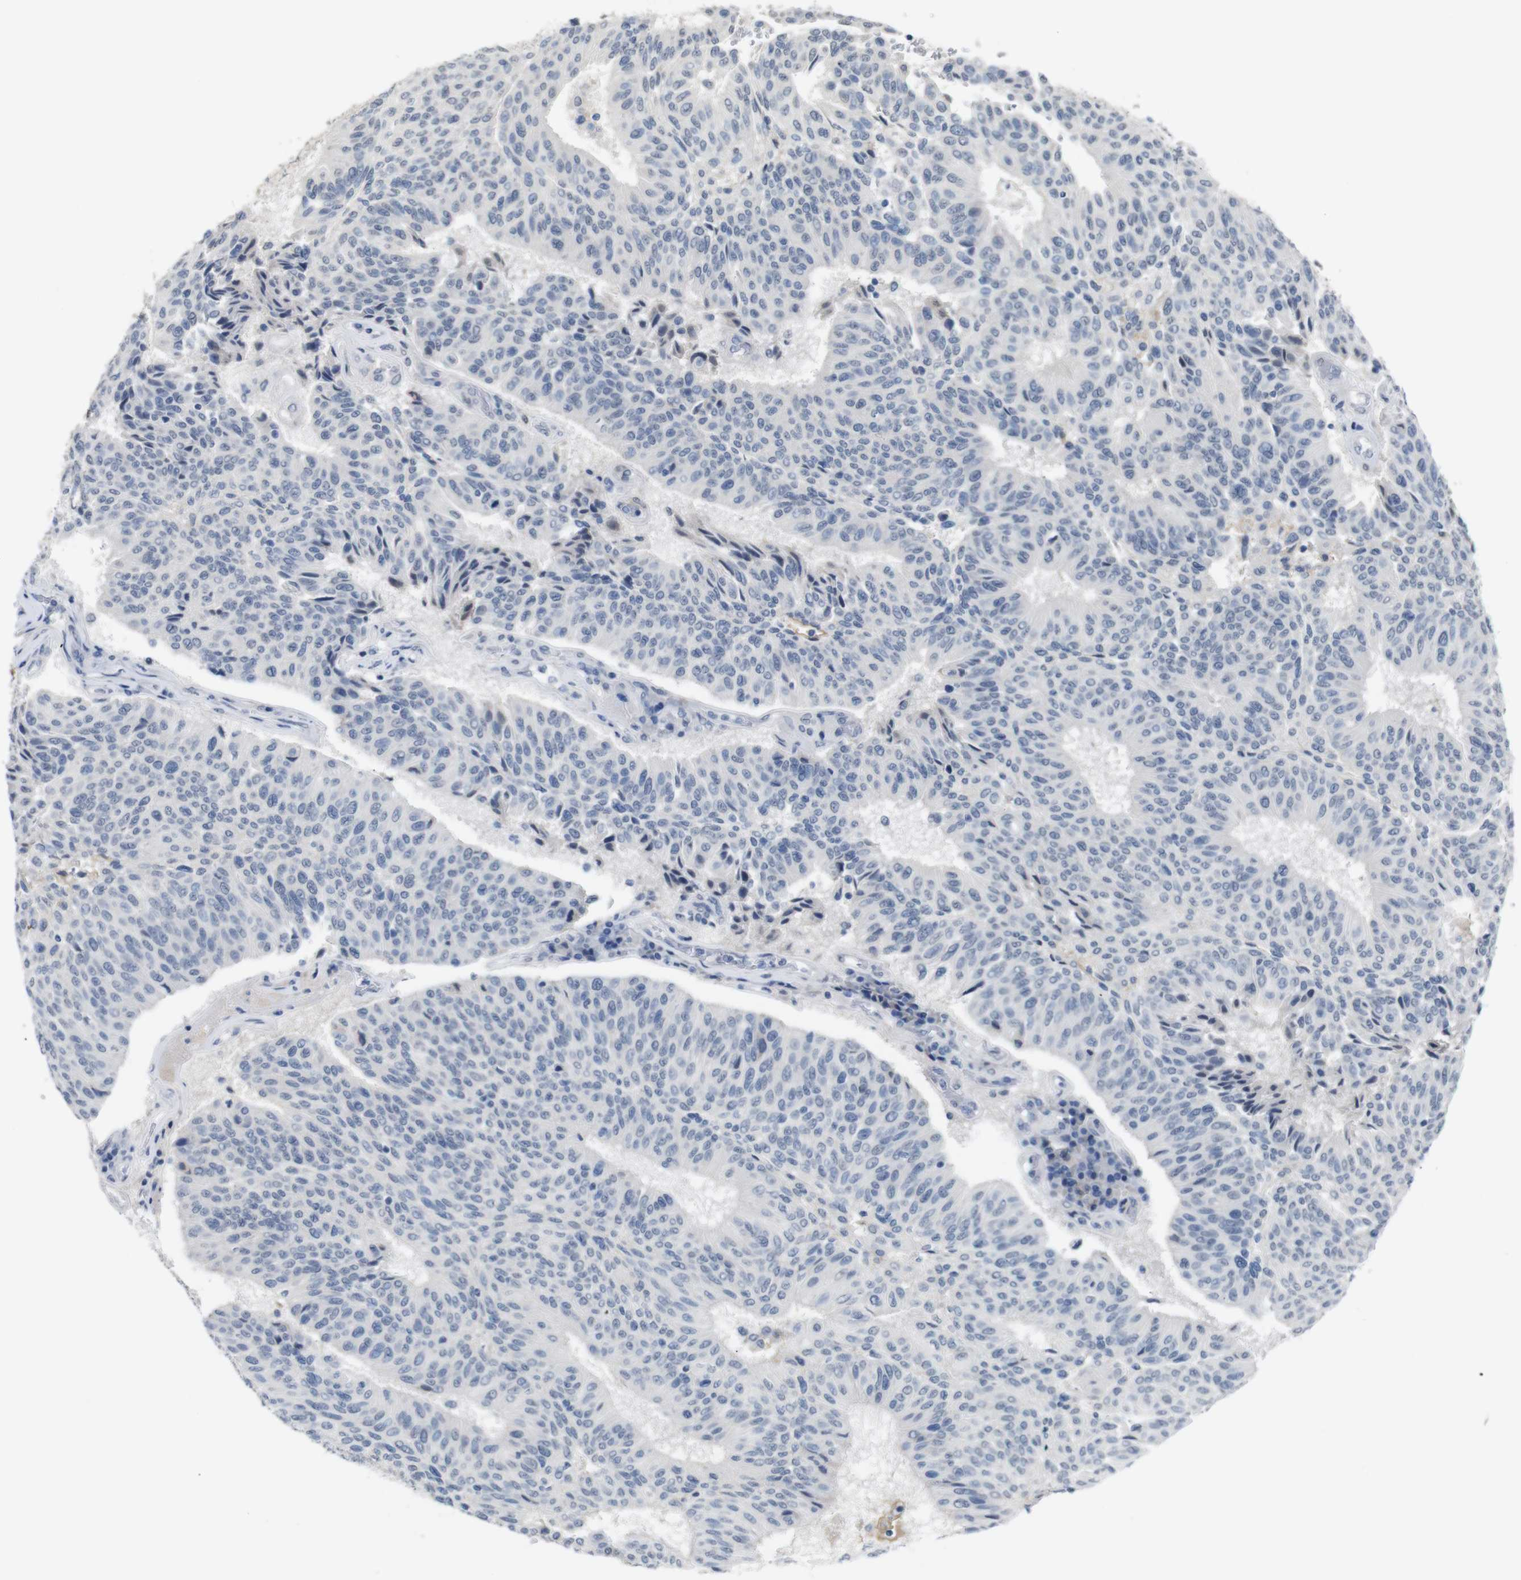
{"staining": {"intensity": "weak", "quantity": "<25%", "location": "cytoplasmic/membranous"}, "tissue": "urothelial cancer", "cell_type": "Tumor cells", "image_type": "cancer", "snomed": [{"axis": "morphology", "description": "Urothelial carcinoma, High grade"}, {"axis": "topography", "description": "Urinary bladder"}], "caption": "Immunohistochemical staining of human urothelial cancer reveals no significant staining in tumor cells. (Brightfield microscopy of DAB immunohistochemistry (IHC) at high magnification).", "gene": "CHRM5", "patient": {"sex": "male", "age": 66}}